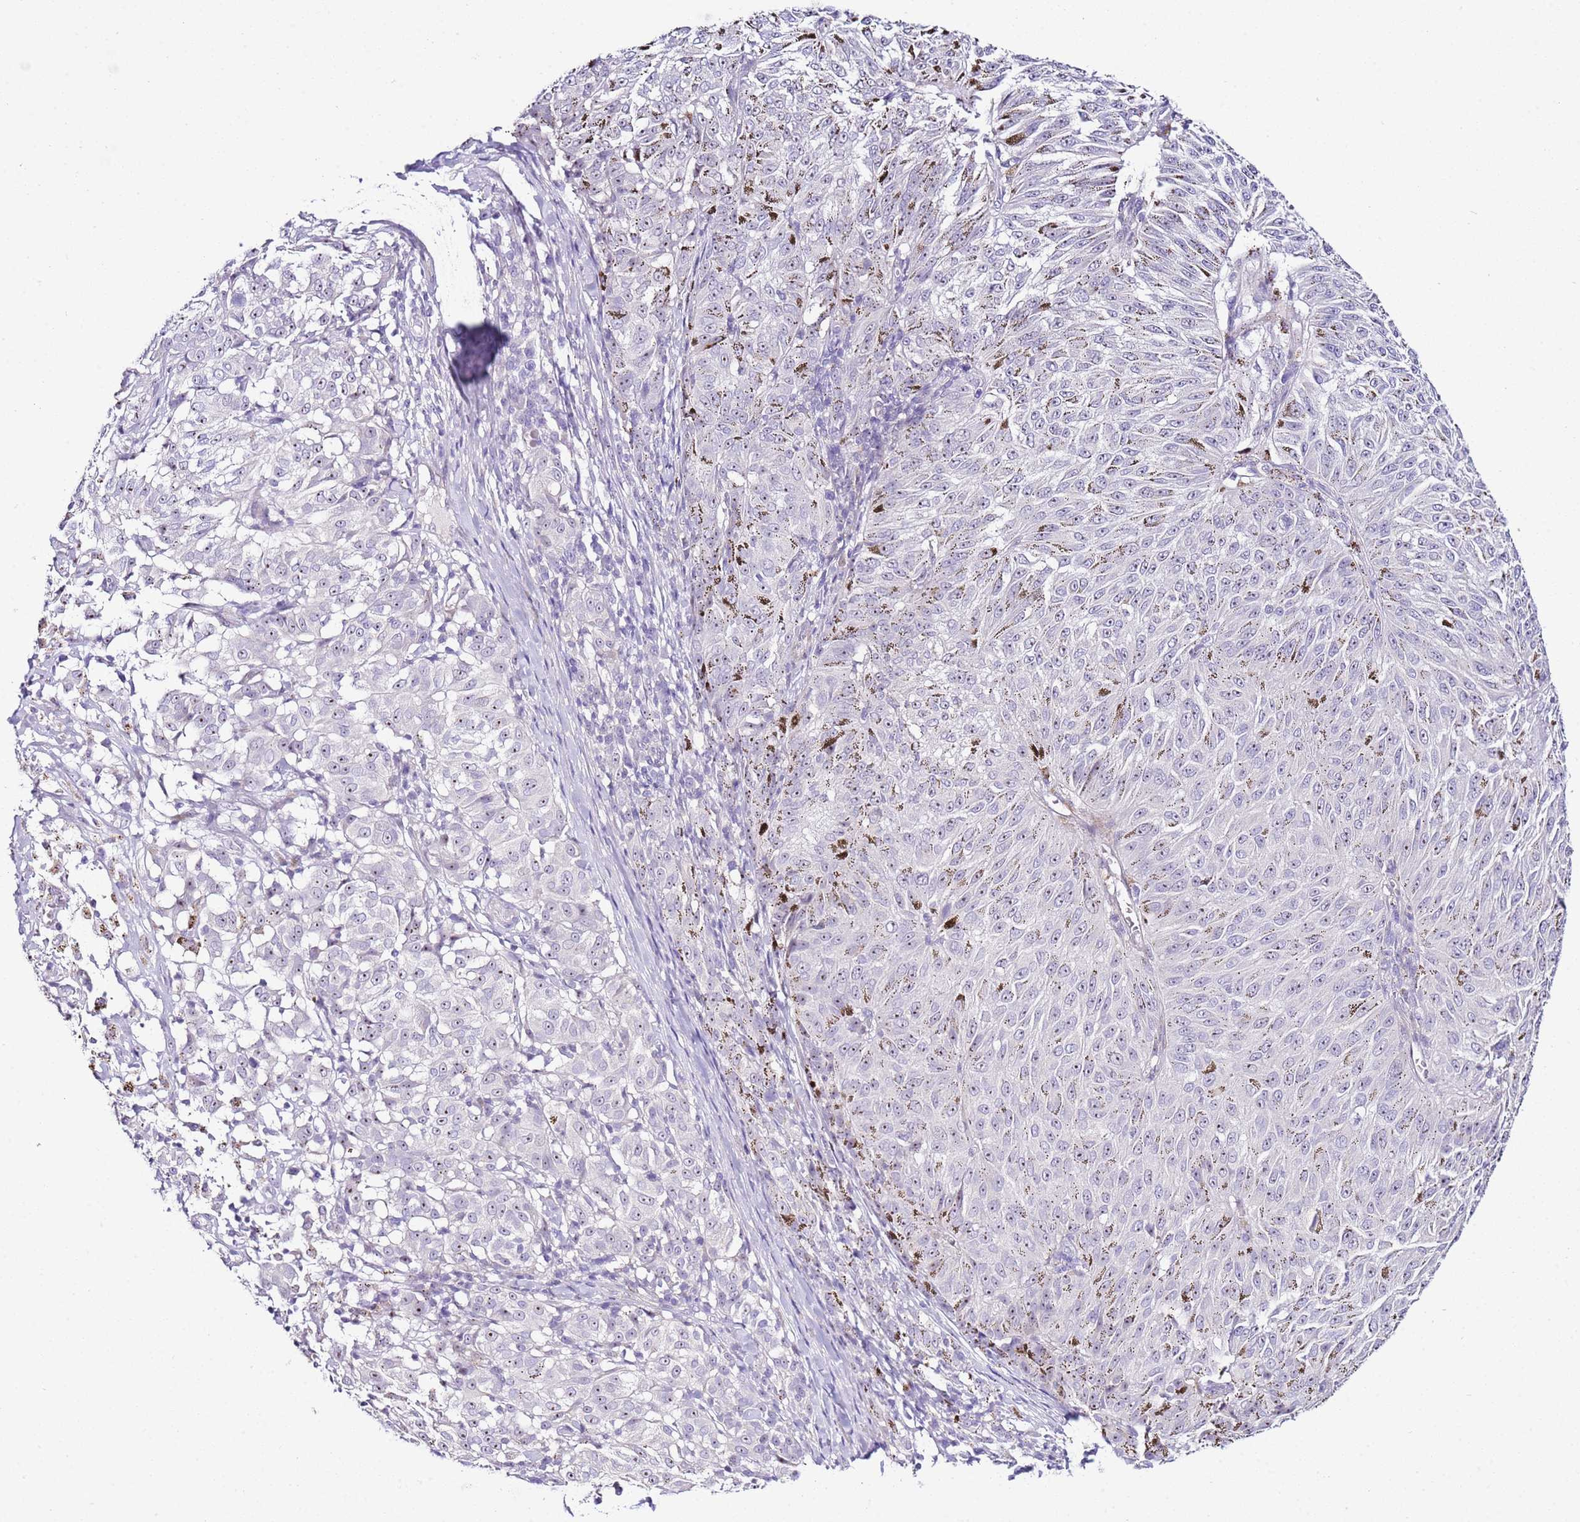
{"staining": {"intensity": "weak", "quantity": "25%-75%", "location": "nuclear"}, "tissue": "melanoma", "cell_type": "Tumor cells", "image_type": "cancer", "snomed": [{"axis": "morphology", "description": "Malignant melanoma, NOS"}, {"axis": "topography", "description": "Skin"}], "caption": "Melanoma stained with immunohistochemistry (IHC) demonstrates weak nuclear staining in approximately 25%-75% of tumor cells.", "gene": "HGD", "patient": {"sex": "female", "age": 72}}